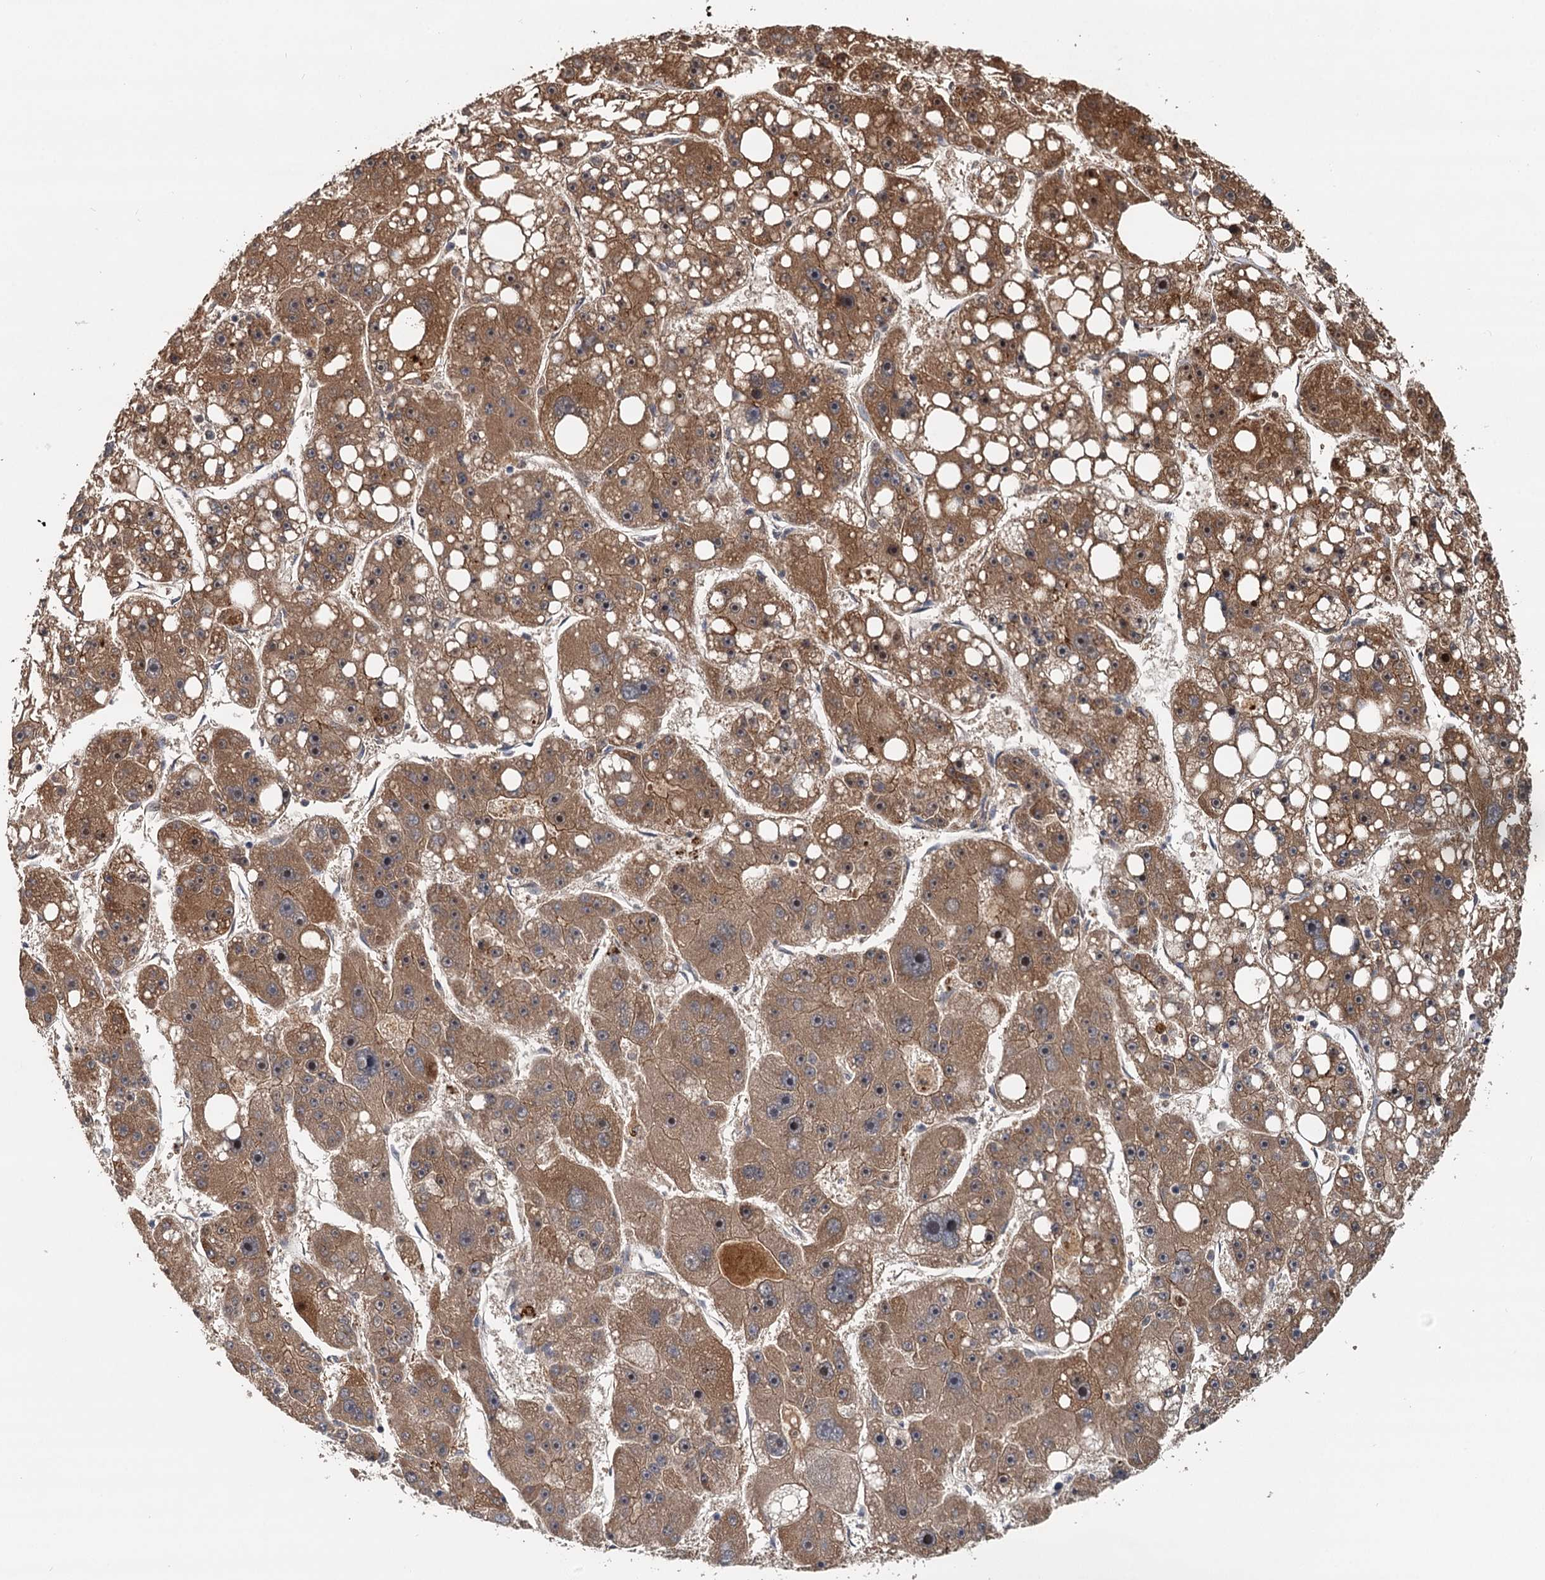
{"staining": {"intensity": "moderate", "quantity": ">75%", "location": "cytoplasmic/membranous,nuclear"}, "tissue": "liver cancer", "cell_type": "Tumor cells", "image_type": "cancer", "snomed": [{"axis": "morphology", "description": "Carcinoma, Hepatocellular, NOS"}, {"axis": "topography", "description": "Liver"}], "caption": "High-power microscopy captured an immunohistochemistry micrograph of liver hepatocellular carcinoma, revealing moderate cytoplasmic/membranous and nuclear expression in about >75% of tumor cells.", "gene": "LRRK2", "patient": {"sex": "female", "age": 61}}